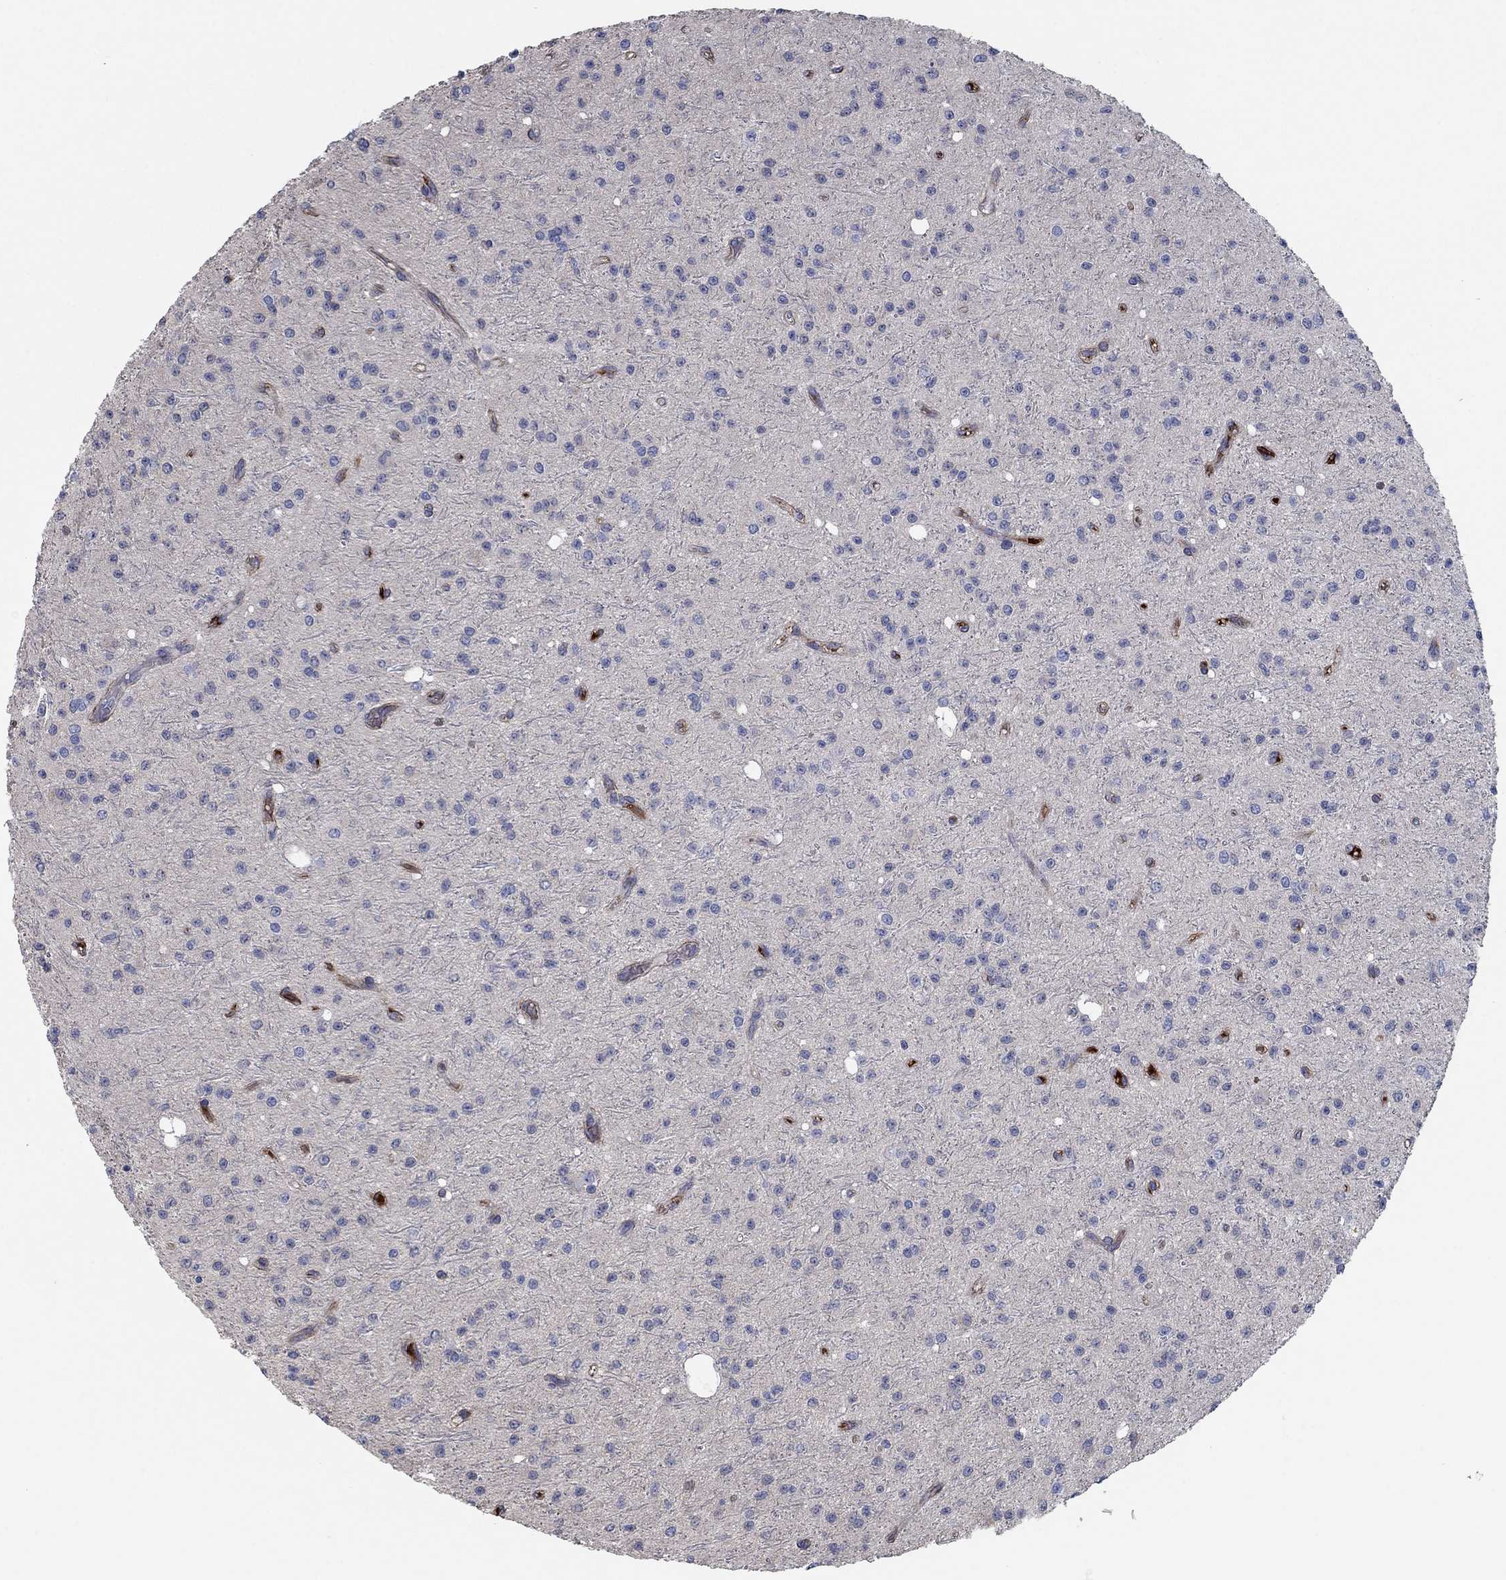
{"staining": {"intensity": "negative", "quantity": "none", "location": "none"}, "tissue": "glioma", "cell_type": "Tumor cells", "image_type": "cancer", "snomed": [{"axis": "morphology", "description": "Glioma, malignant, Low grade"}, {"axis": "topography", "description": "Brain"}], "caption": "Glioma was stained to show a protein in brown. There is no significant staining in tumor cells. (Immunohistochemistry, brightfield microscopy, high magnification).", "gene": "APOC3", "patient": {"sex": "male", "age": 27}}